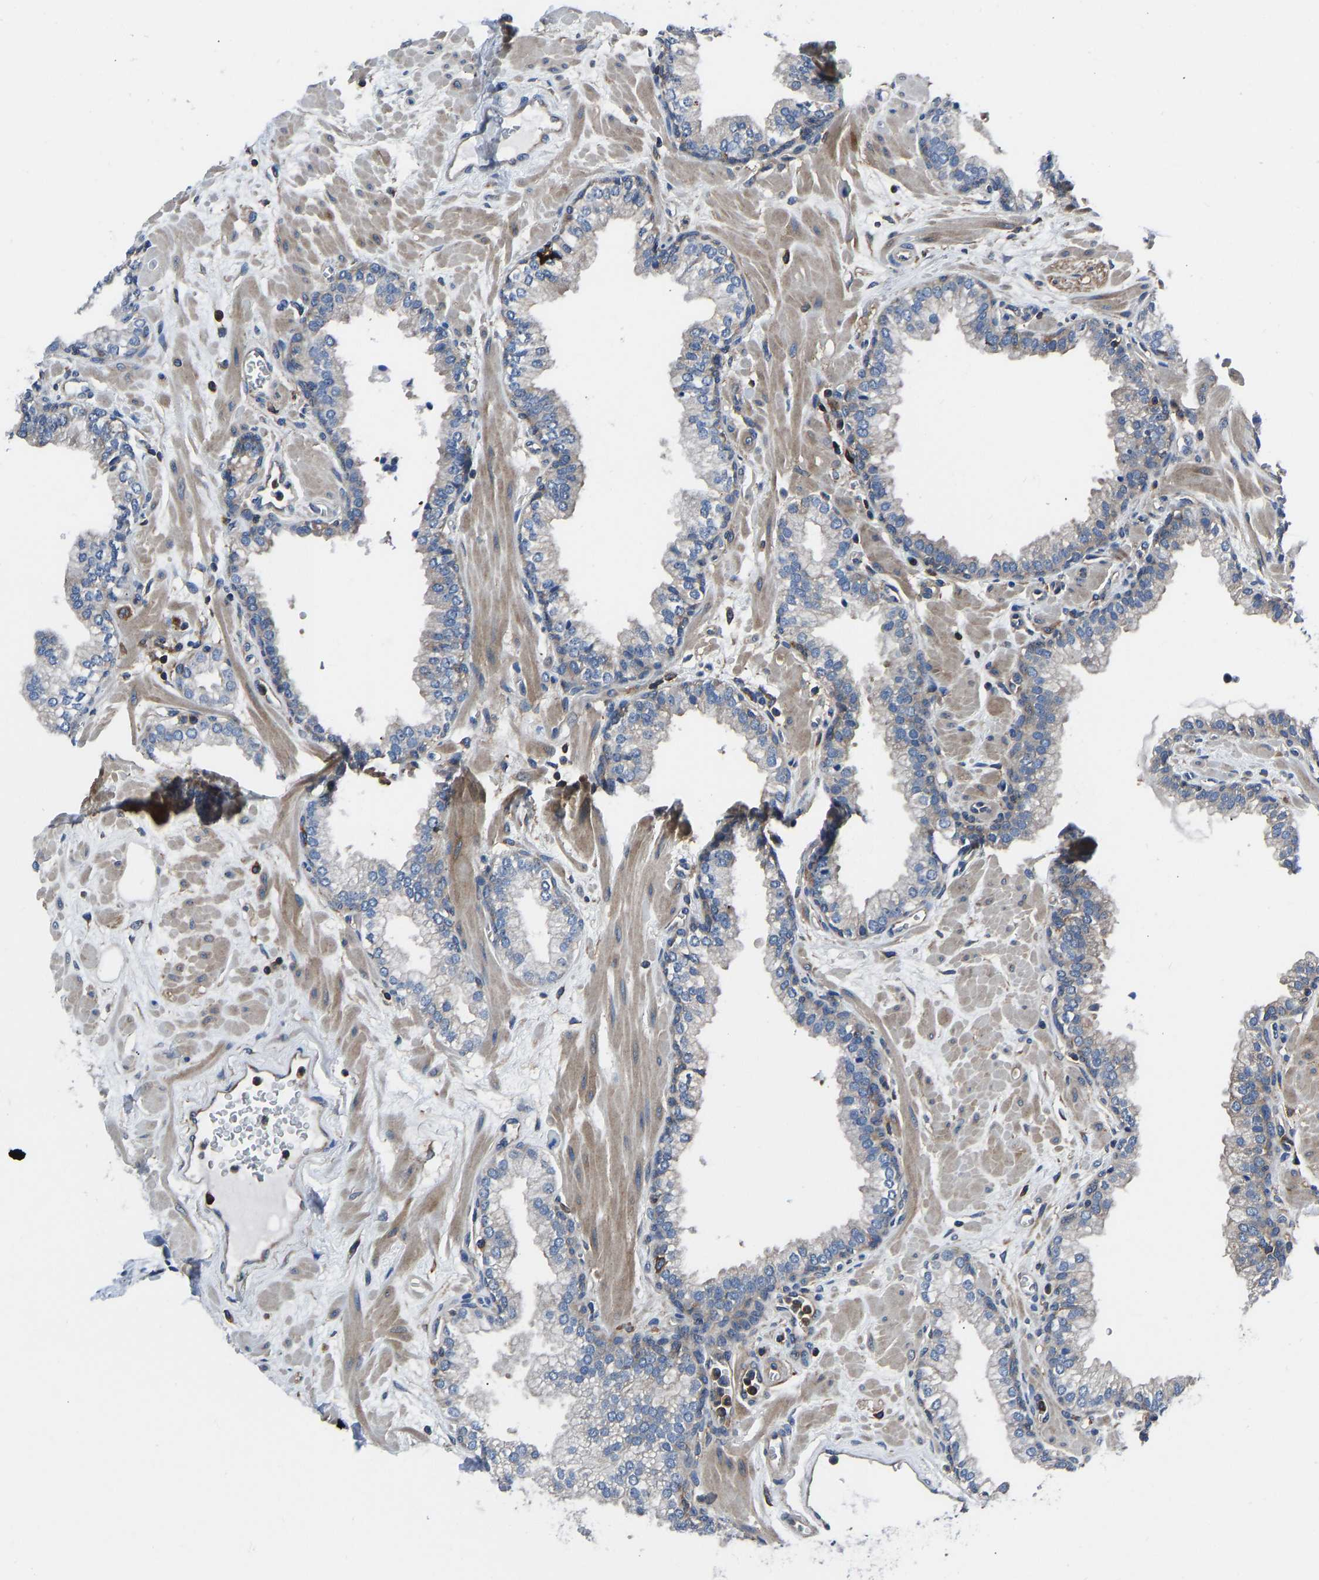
{"staining": {"intensity": "moderate", "quantity": "25%-75%", "location": "cytoplasmic/membranous"}, "tissue": "prostate", "cell_type": "Glandular cells", "image_type": "normal", "snomed": [{"axis": "morphology", "description": "Normal tissue, NOS"}, {"axis": "morphology", "description": "Urothelial carcinoma, Low grade"}, {"axis": "topography", "description": "Urinary bladder"}, {"axis": "topography", "description": "Prostate"}], "caption": "Immunohistochemistry (IHC) of normal human prostate shows medium levels of moderate cytoplasmic/membranous positivity in approximately 25%-75% of glandular cells. (DAB (3,3'-diaminobenzidine) IHC, brown staining for protein, blue staining for nuclei).", "gene": "PRKAR1A", "patient": {"sex": "male", "age": 60}}